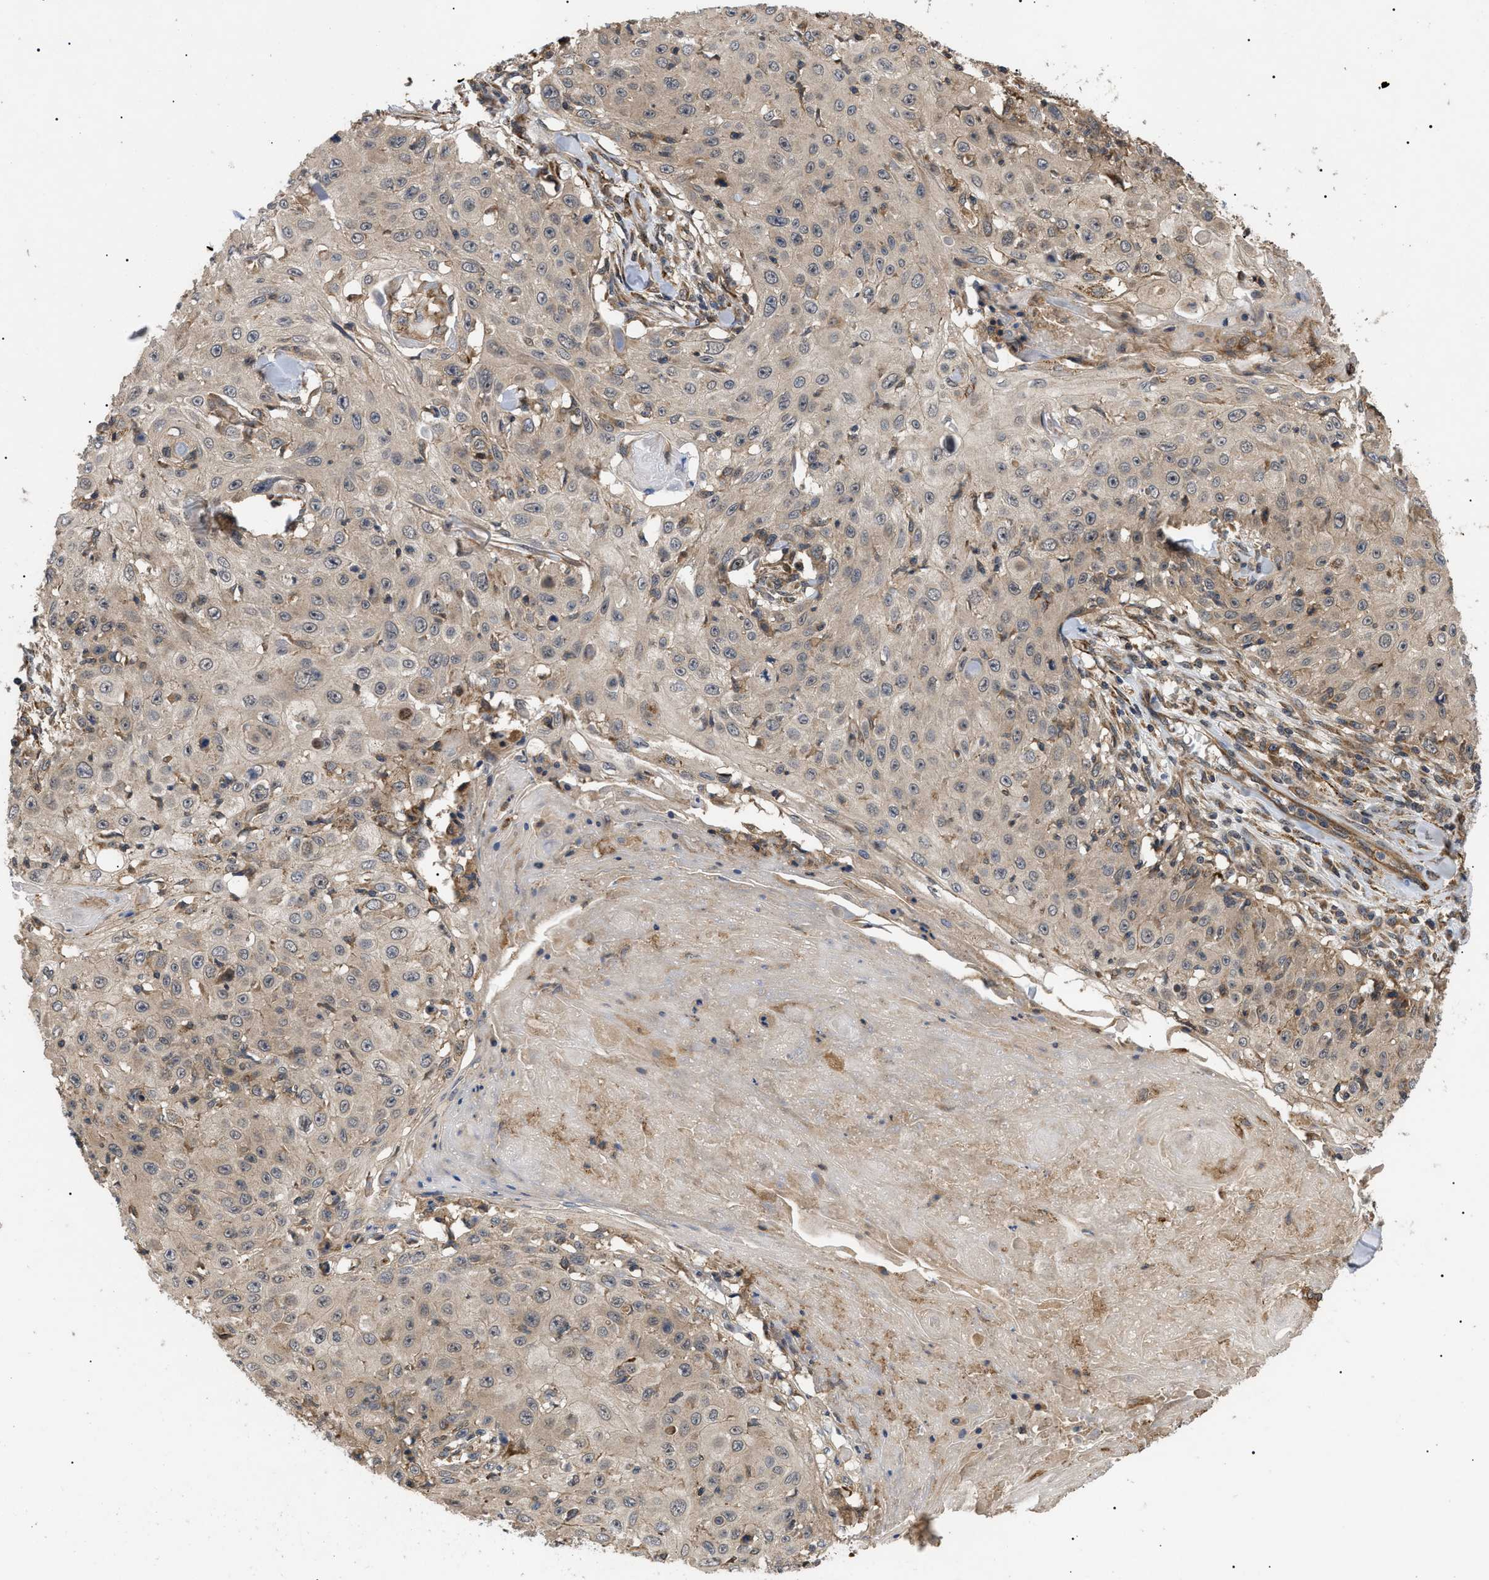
{"staining": {"intensity": "weak", "quantity": "<25%", "location": "cytoplasmic/membranous"}, "tissue": "skin cancer", "cell_type": "Tumor cells", "image_type": "cancer", "snomed": [{"axis": "morphology", "description": "Squamous cell carcinoma, NOS"}, {"axis": "topography", "description": "Skin"}], "caption": "Immunohistochemistry of human skin cancer (squamous cell carcinoma) reveals no positivity in tumor cells.", "gene": "ASTL", "patient": {"sex": "male", "age": 86}}